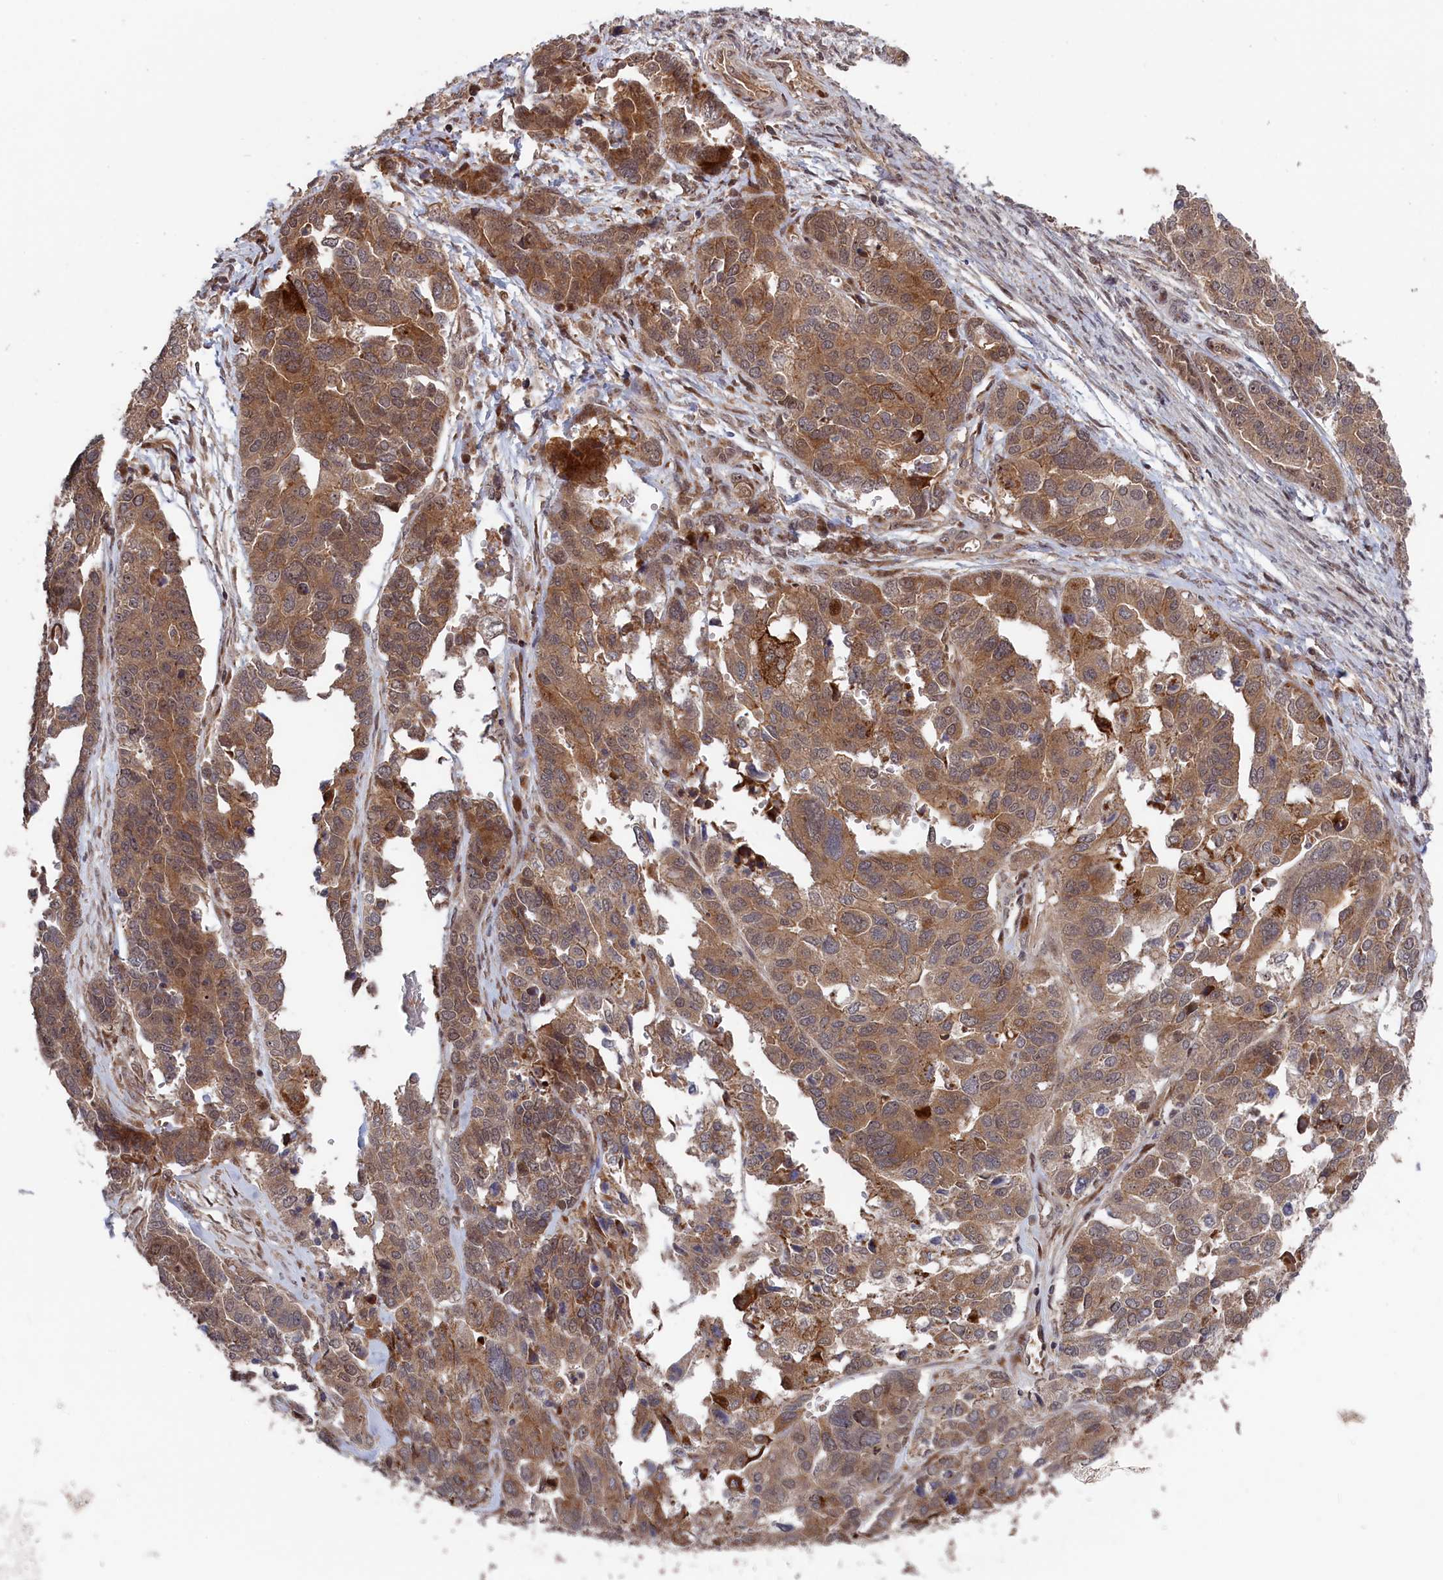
{"staining": {"intensity": "moderate", "quantity": ">75%", "location": "cytoplasmic/membranous"}, "tissue": "ovarian cancer", "cell_type": "Tumor cells", "image_type": "cancer", "snomed": [{"axis": "morphology", "description": "Cystadenocarcinoma, serous, NOS"}, {"axis": "topography", "description": "Ovary"}], "caption": "Immunohistochemistry (IHC) micrograph of neoplastic tissue: ovarian cancer (serous cystadenocarcinoma) stained using immunohistochemistry (IHC) demonstrates medium levels of moderate protein expression localized specifically in the cytoplasmic/membranous of tumor cells, appearing as a cytoplasmic/membranous brown color.", "gene": "LSG1", "patient": {"sex": "female", "age": 44}}